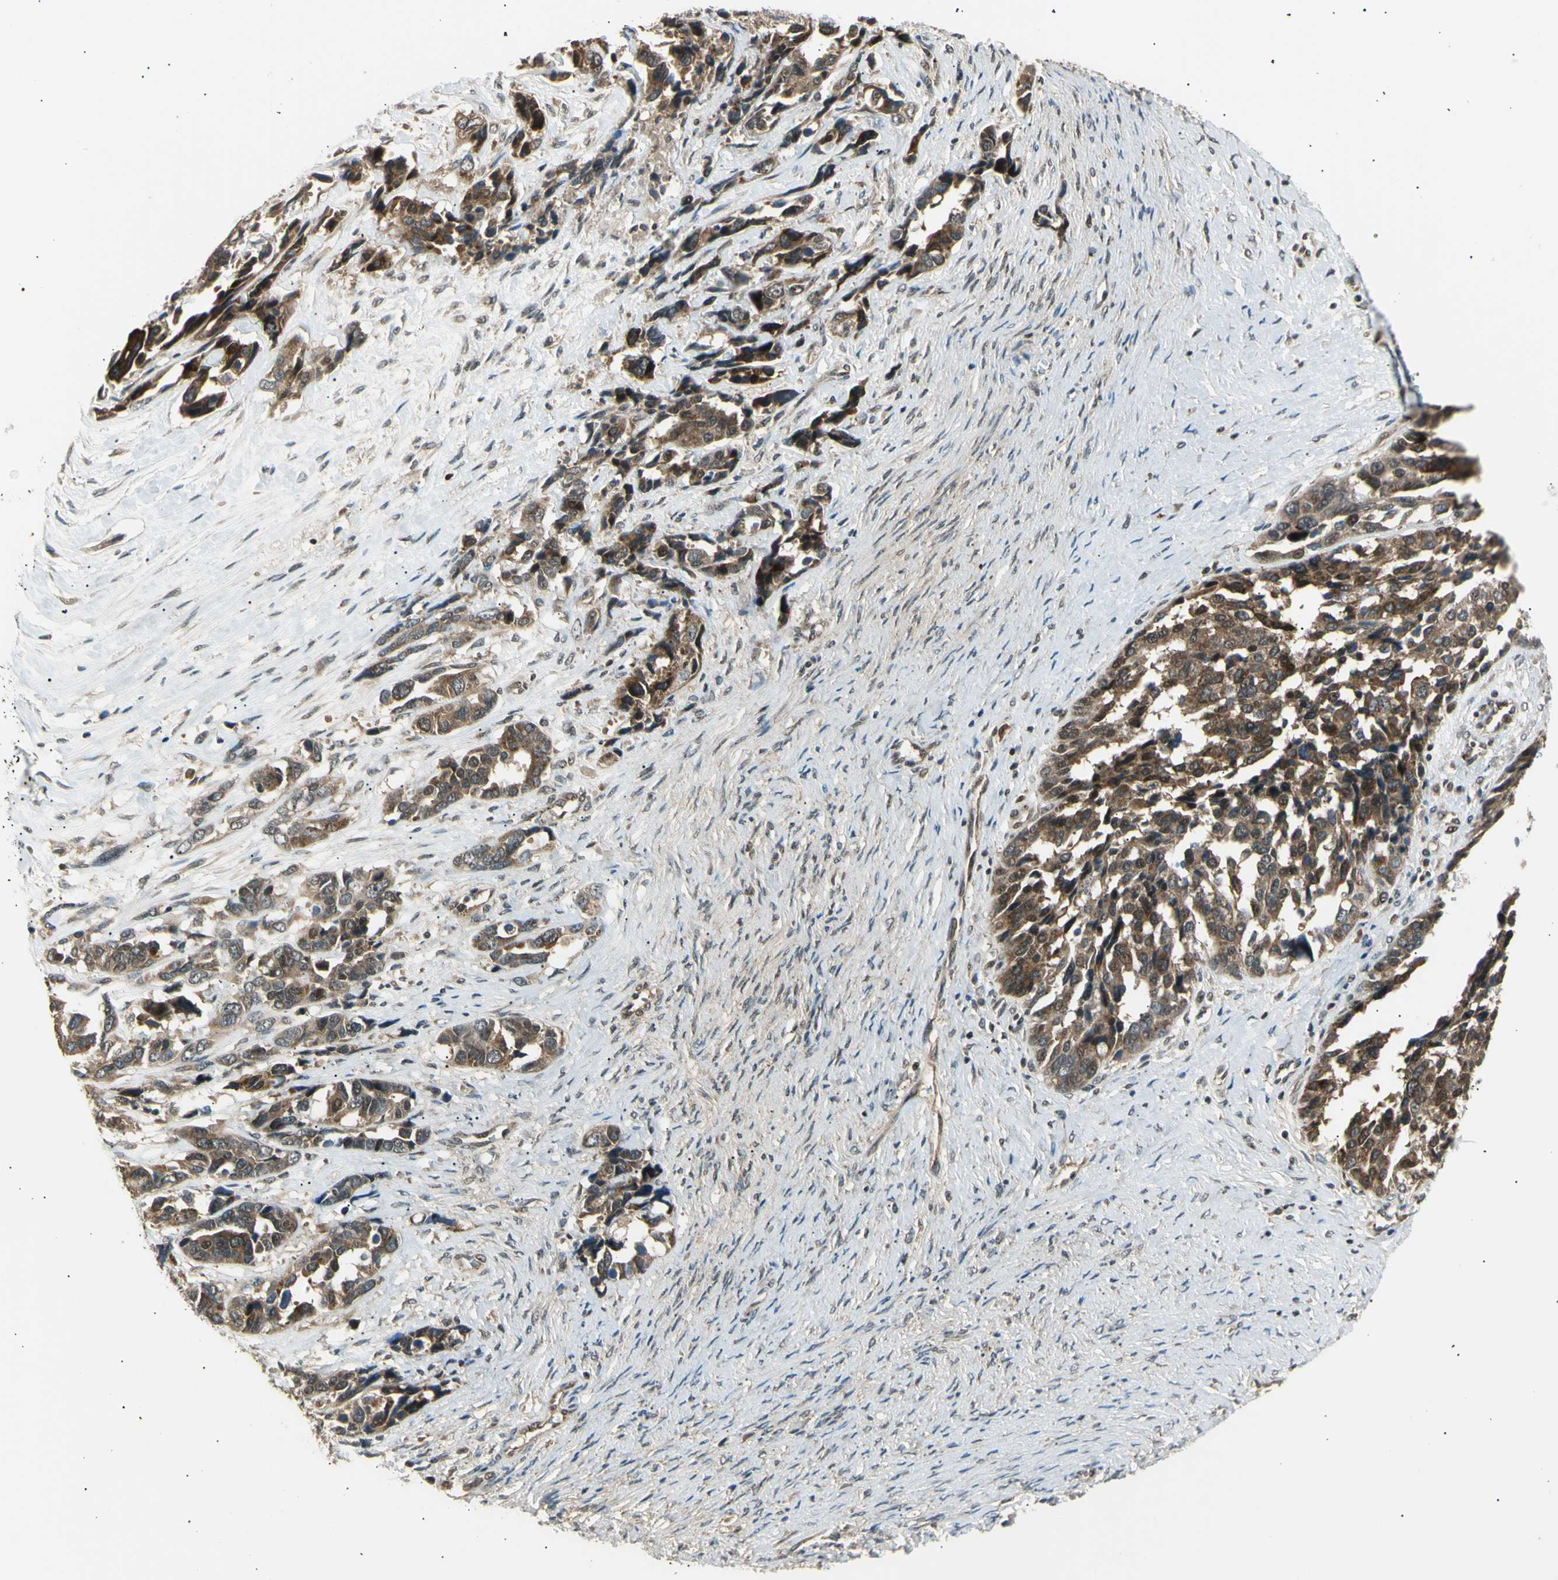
{"staining": {"intensity": "moderate", "quantity": ">75%", "location": "cytoplasmic/membranous"}, "tissue": "ovarian cancer", "cell_type": "Tumor cells", "image_type": "cancer", "snomed": [{"axis": "morphology", "description": "Cystadenocarcinoma, serous, NOS"}, {"axis": "topography", "description": "Ovary"}], "caption": "Immunohistochemical staining of human ovarian serous cystadenocarcinoma shows medium levels of moderate cytoplasmic/membranous protein expression in about >75% of tumor cells. (IHC, brightfield microscopy, high magnification).", "gene": "NUAK2", "patient": {"sex": "female", "age": 44}}